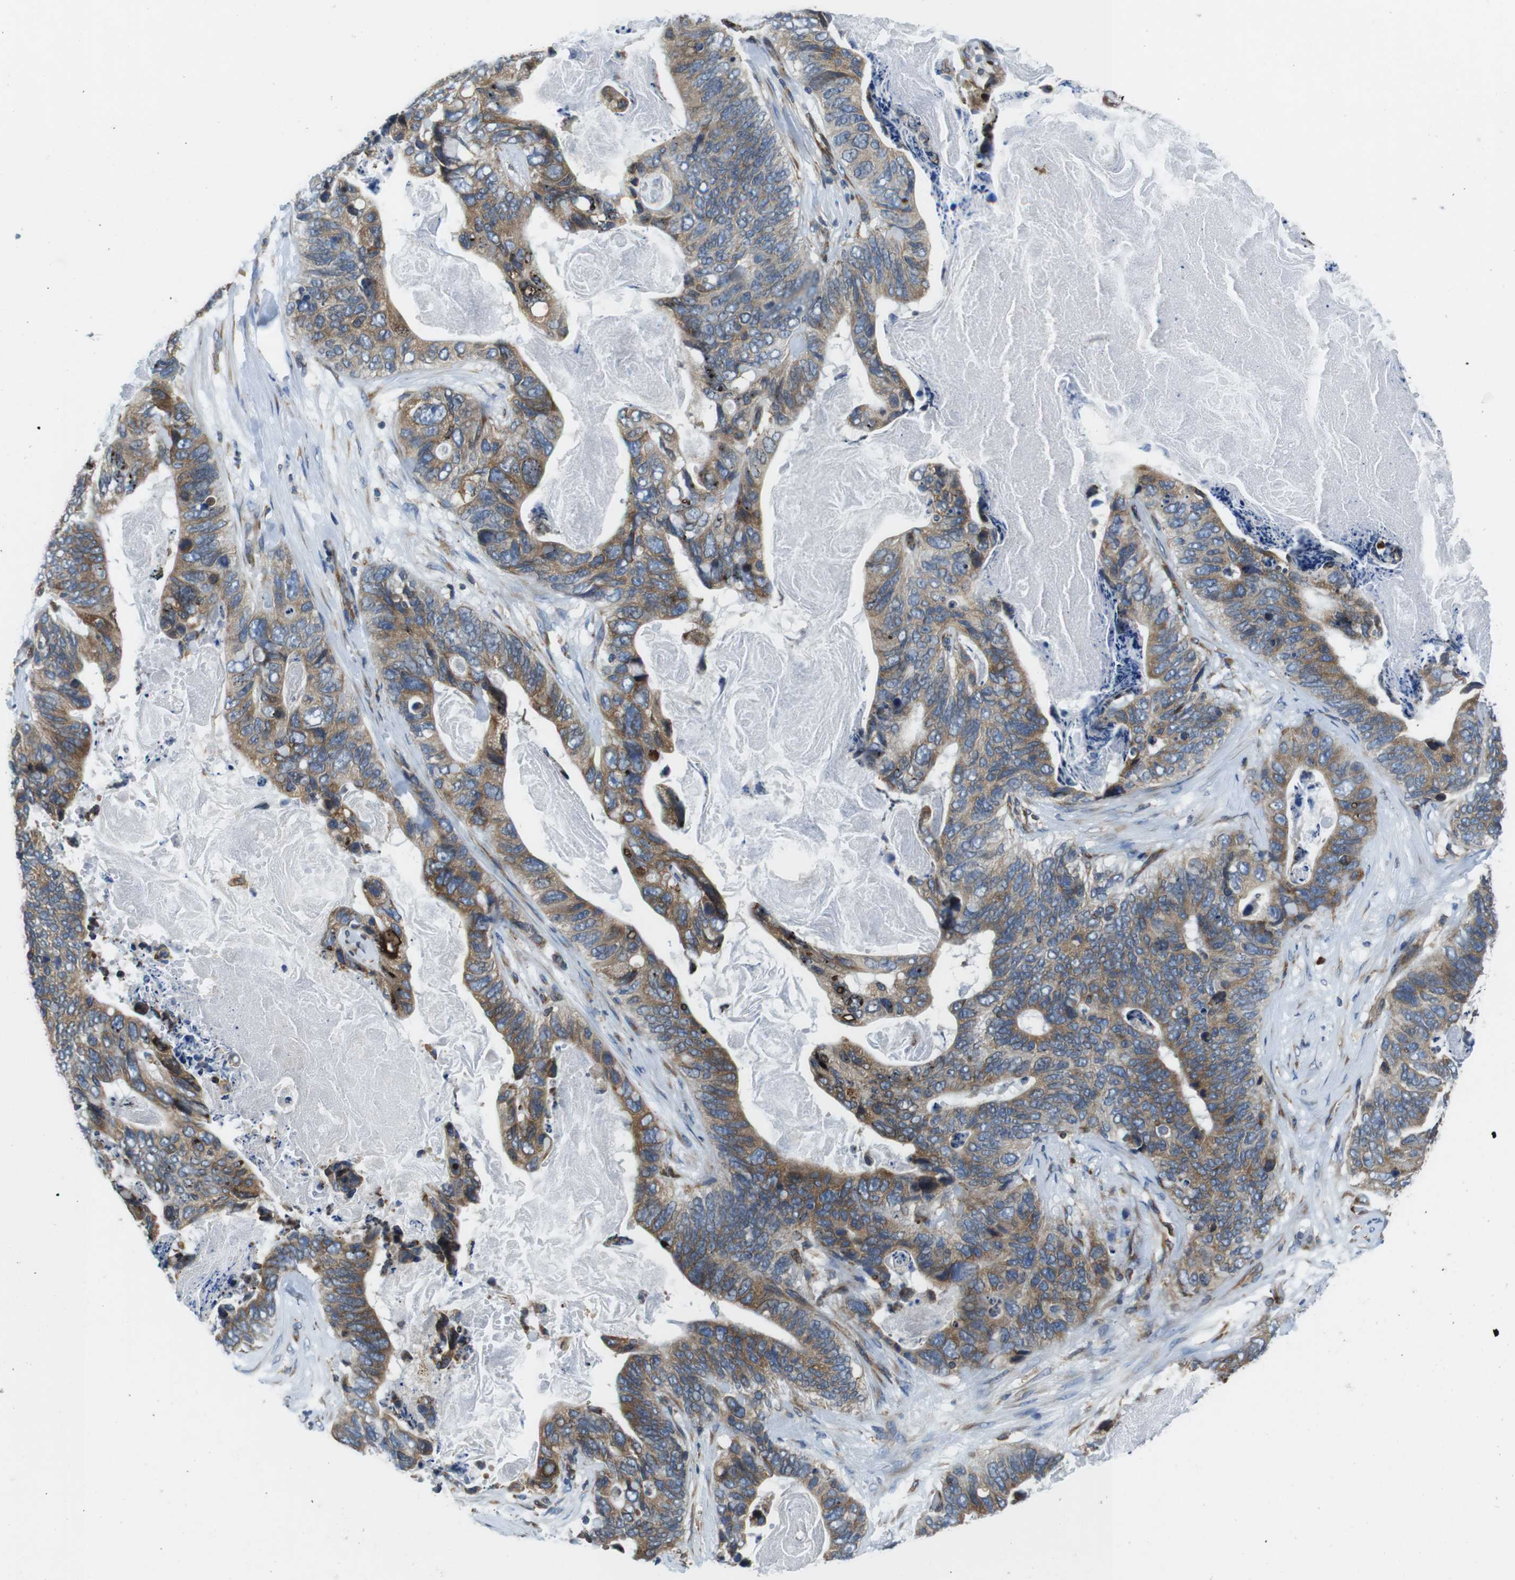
{"staining": {"intensity": "moderate", "quantity": ">75%", "location": "cytoplasmic/membranous"}, "tissue": "stomach cancer", "cell_type": "Tumor cells", "image_type": "cancer", "snomed": [{"axis": "morphology", "description": "Adenocarcinoma, NOS"}, {"axis": "topography", "description": "Stomach"}], "caption": "The image displays a brown stain indicating the presence of a protein in the cytoplasmic/membranous of tumor cells in stomach cancer (adenocarcinoma). Immunohistochemistry stains the protein of interest in brown and the nuclei are stained blue.", "gene": "UGGT1", "patient": {"sex": "female", "age": 89}}